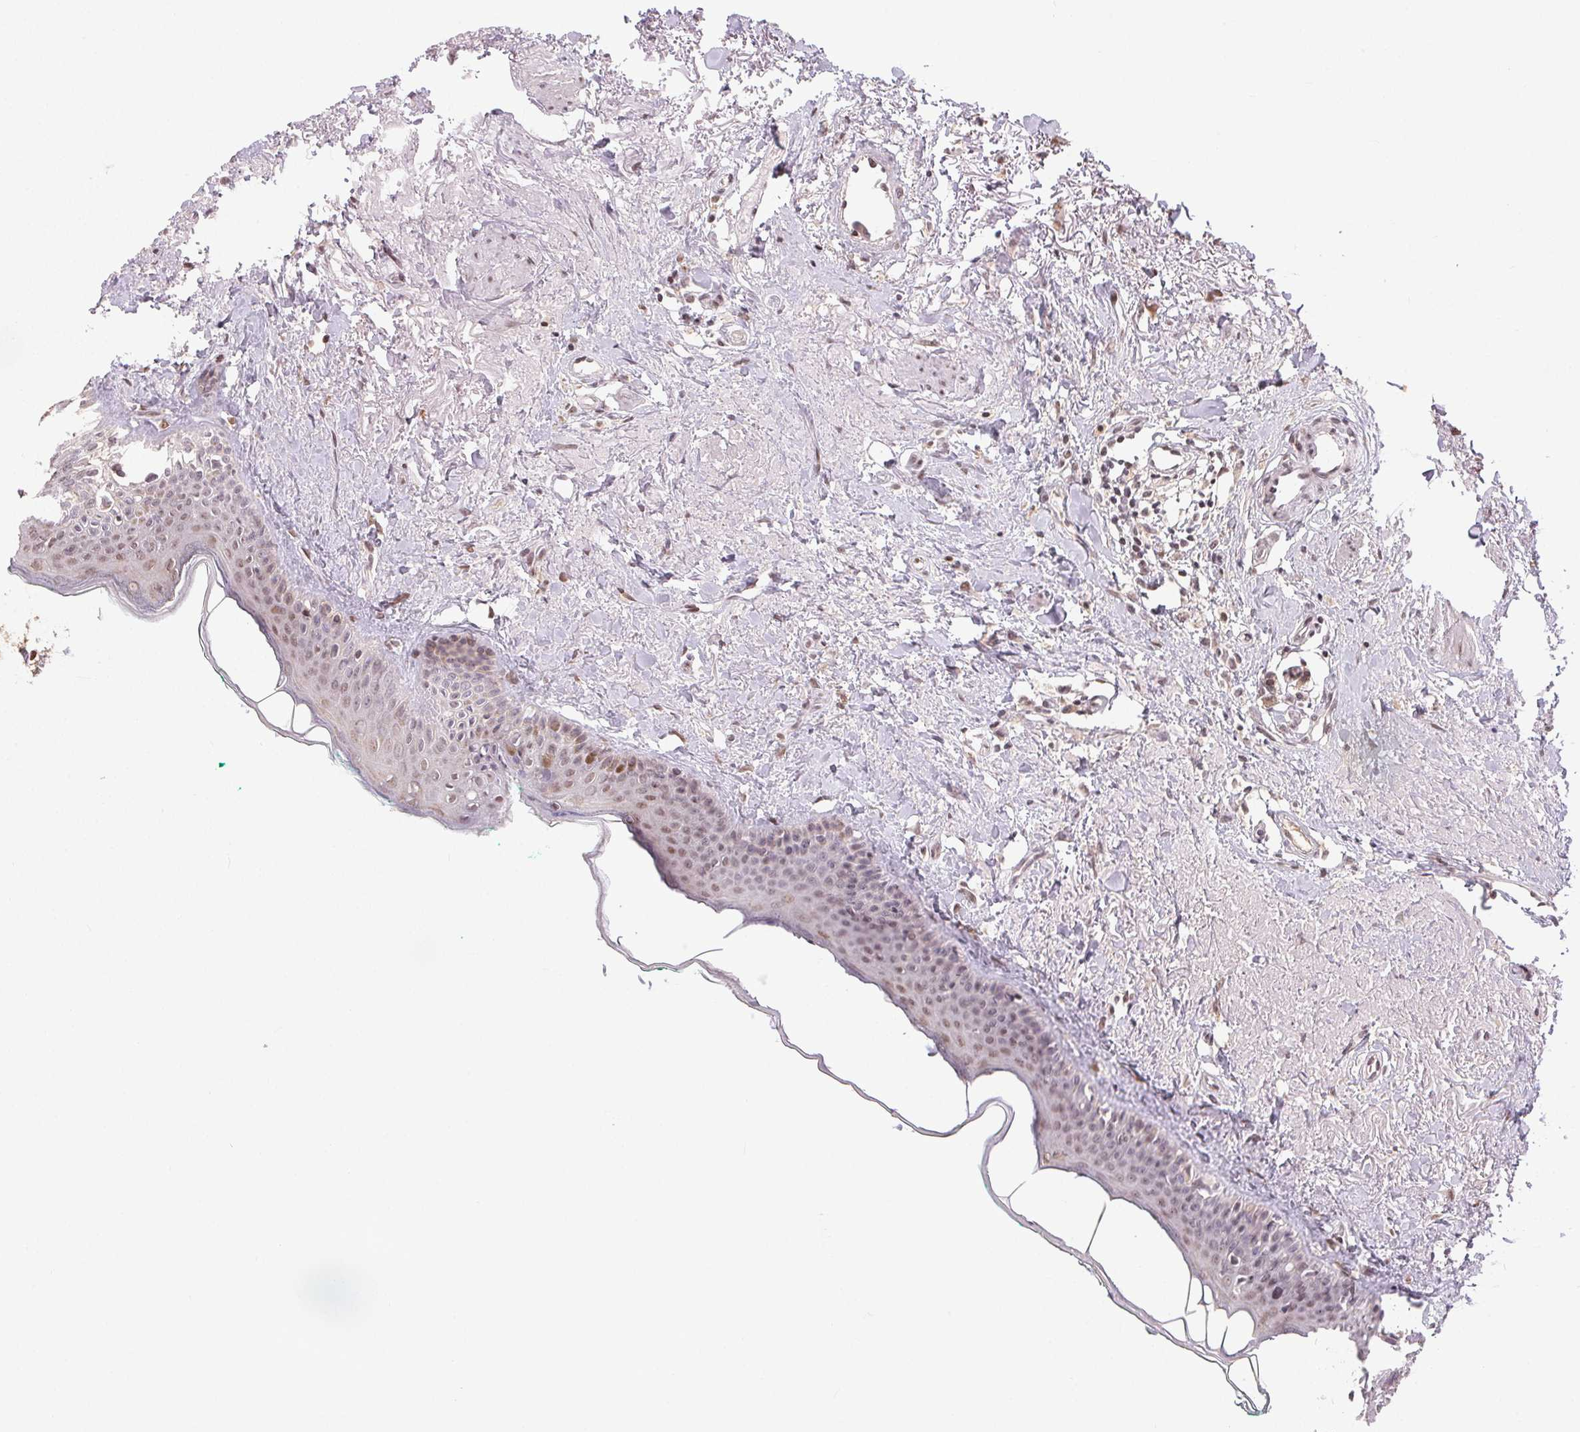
{"staining": {"intensity": "weak", "quantity": "<25%", "location": "nuclear"}, "tissue": "oral mucosa", "cell_type": "Squamous epithelial cells", "image_type": "normal", "snomed": [{"axis": "morphology", "description": "Normal tissue, NOS"}, {"axis": "topography", "description": "Oral tissue"}], "caption": "An immunohistochemistry (IHC) histopathology image of benign oral mucosa is shown. There is no staining in squamous epithelial cells of oral mucosa. The staining is performed using DAB (3,3'-diaminobenzidine) brown chromogen with nuclei counter-stained in using hematoxylin.", "gene": "MAPKAPK2", "patient": {"sex": "female", "age": 70}}